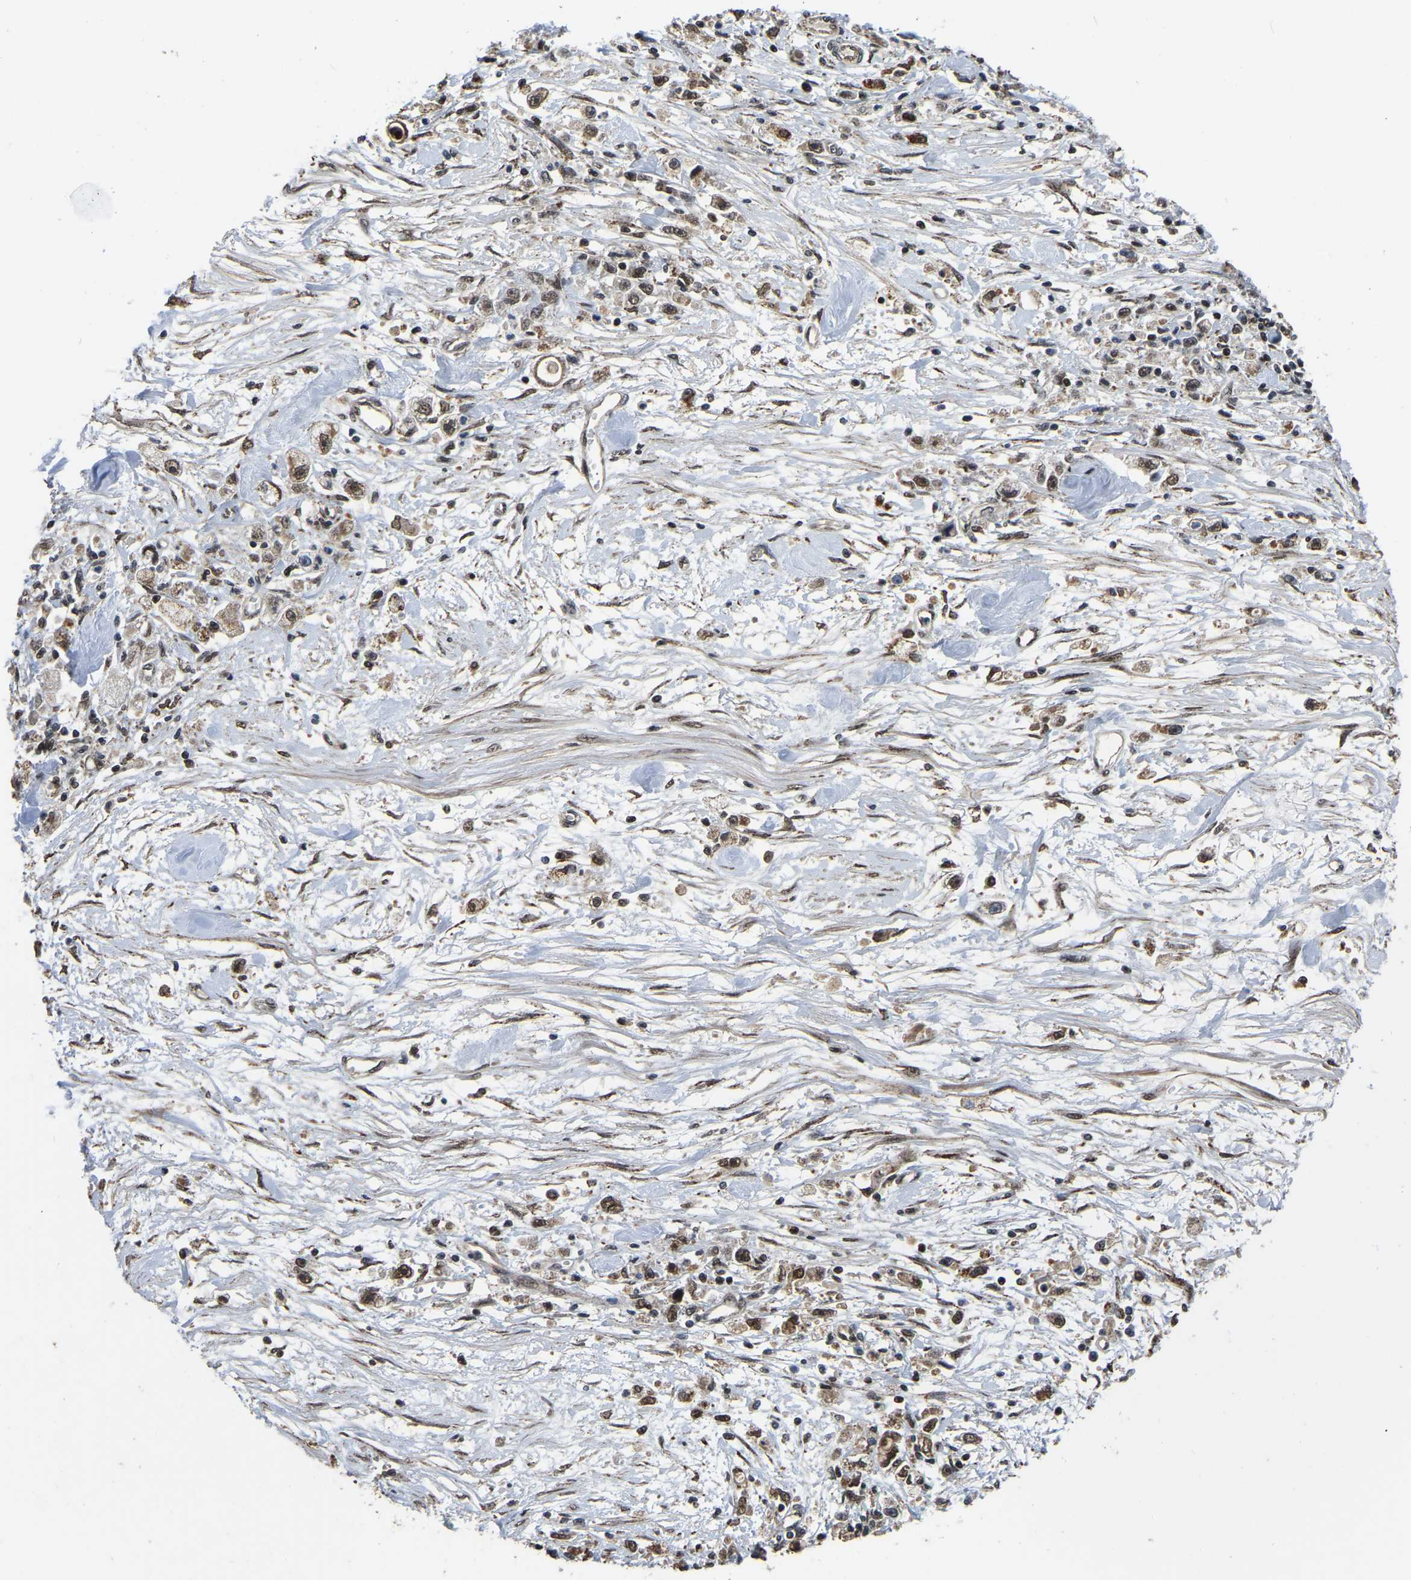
{"staining": {"intensity": "moderate", "quantity": ">75%", "location": "nuclear"}, "tissue": "stomach cancer", "cell_type": "Tumor cells", "image_type": "cancer", "snomed": [{"axis": "morphology", "description": "Adenocarcinoma, NOS"}, {"axis": "topography", "description": "Stomach"}], "caption": "Brown immunohistochemical staining in human stomach cancer (adenocarcinoma) demonstrates moderate nuclear staining in about >75% of tumor cells.", "gene": "CIAO1", "patient": {"sex": "female", "age": 59}}